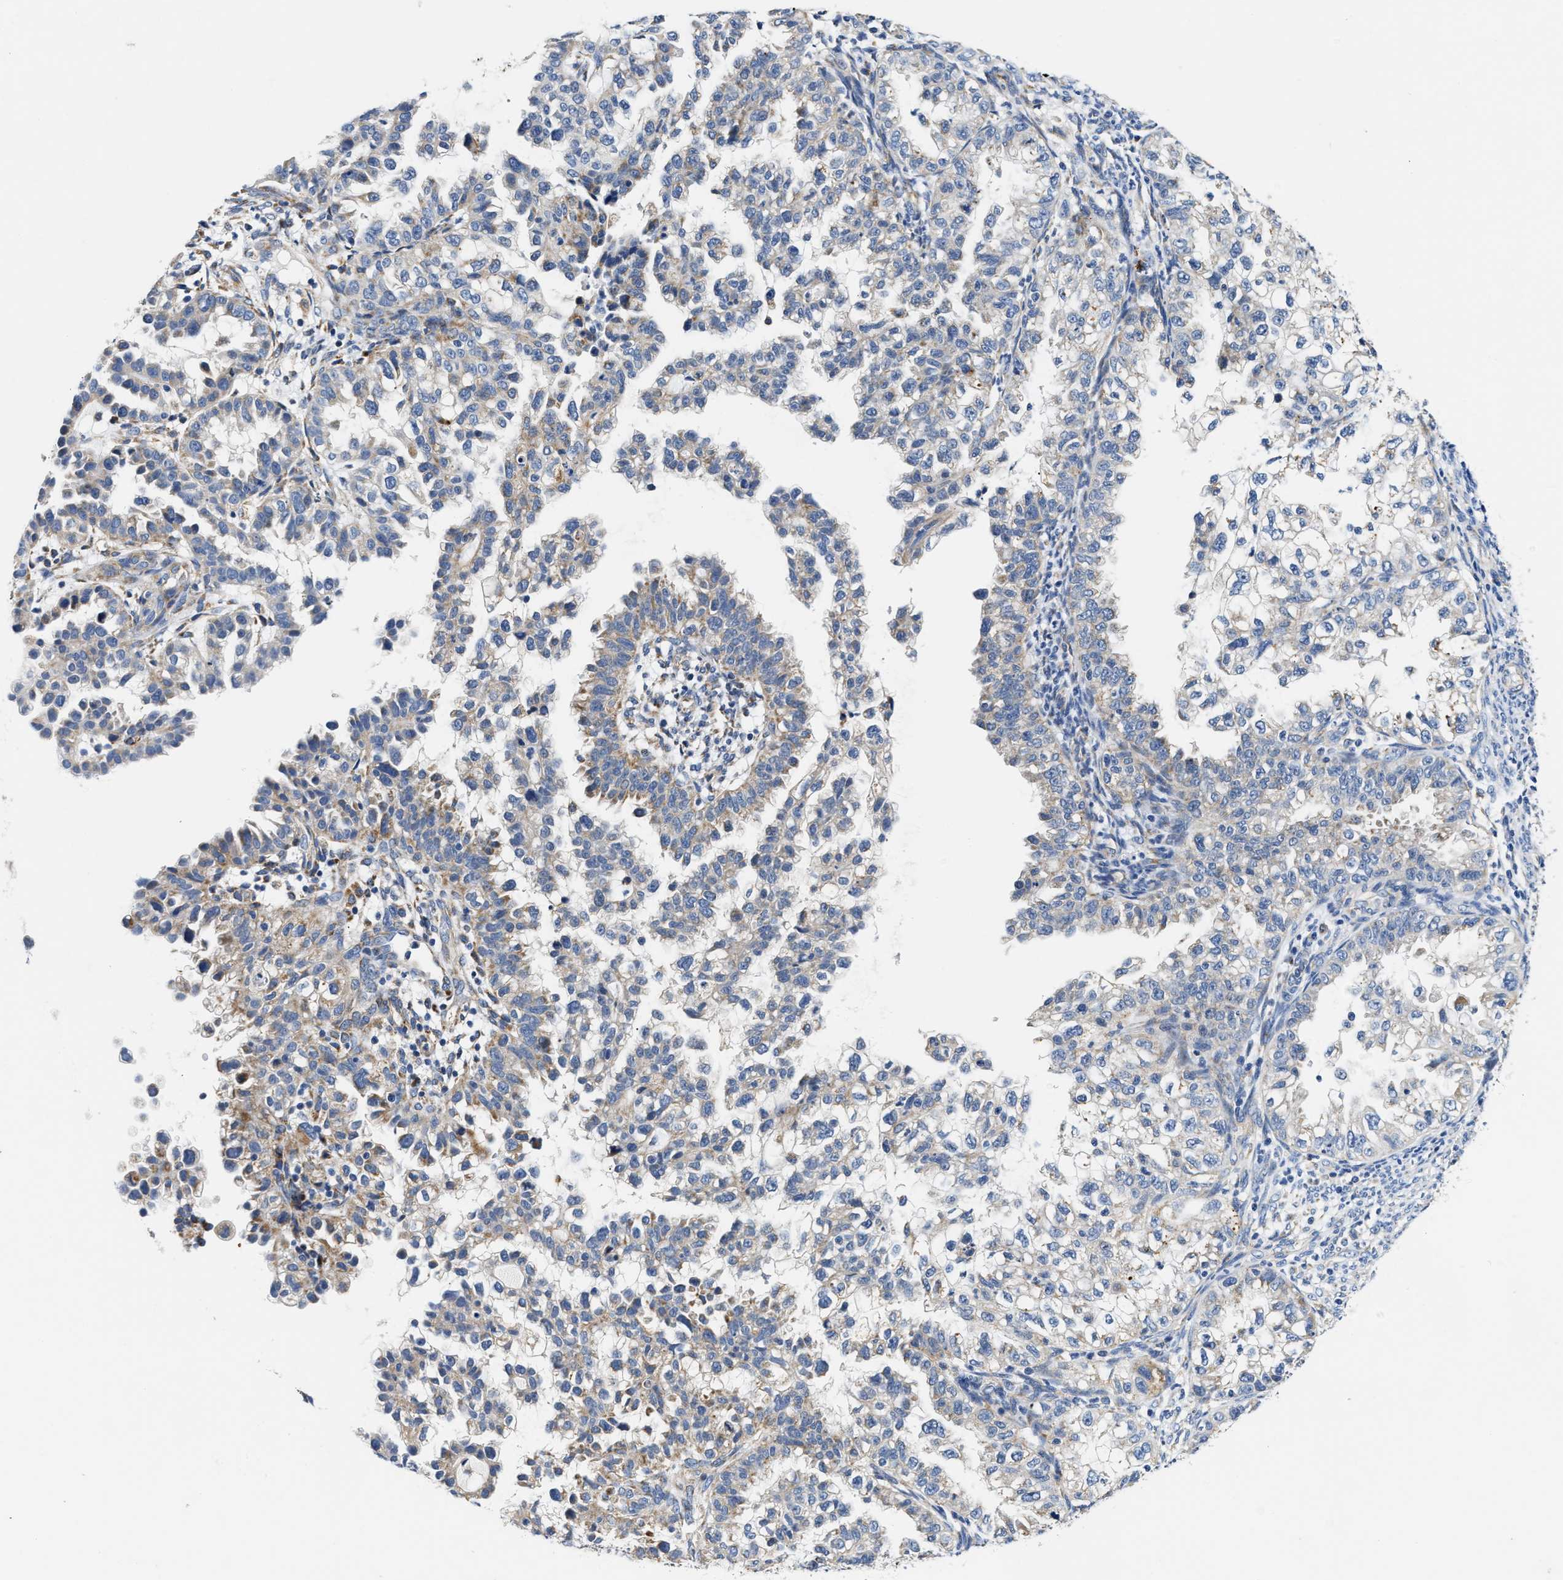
{"staining": {"intensity": "weak", "quantity": "25%-75%", "location": "cytoplasmic/membranous"}, "tissue": "endometrial cancer", "cell_type": "Tumor cells", "image_type": "cancer", "snomed": [{"axis": "morphology", "description": "Adenocarcinoma, NOS"}, {"axis": "topography", "description": "Endometrium"}], "caption": "Endometrial cancer (adenocarcinoma) tissue displays weak cytoplasmic/membranous staining in approximately 25%-75% of tumor cells", "gene": "ACADVL", "patient": {"sex": "female", "age": 85}}